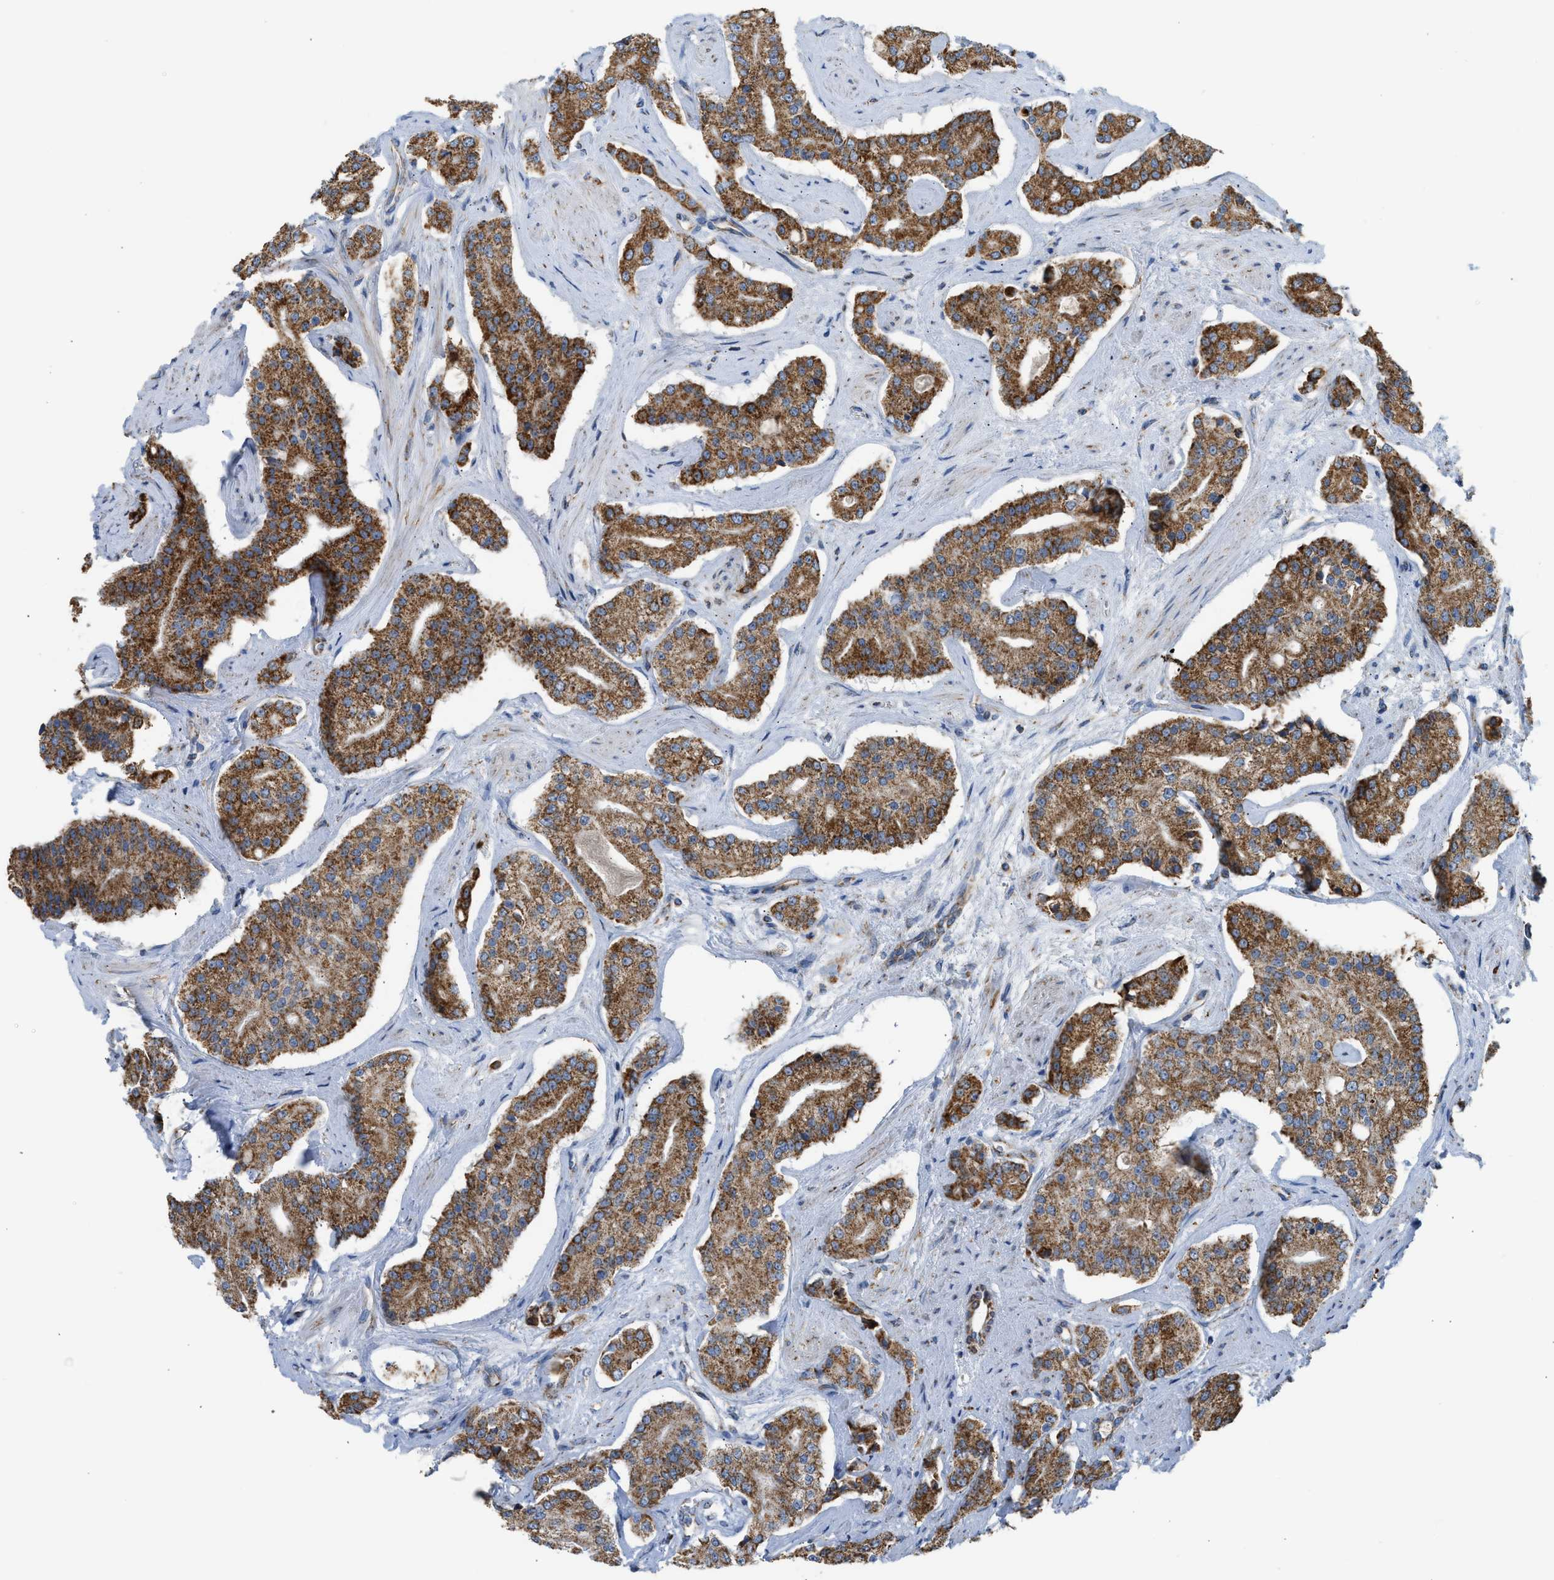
{"staining": {"intensity": "moderate", "quantity": ">75%", "location": "cytoplasmic/membranous"}, "tissue": "prostate cancer", "cell_type": "Tumor cells", "image_type": "cancer", "snomed": [{"axis": "morphology", "description": "Adenocarcinoma, High grade"}, {"axis": "topography", "description": "Prostate"}], "caption": "Moderate cytoplasmic/membranous protein staining is identified in approximately >75% of tumor cells in high-grade adenocarcinoma (prostate).", "gene": "GOT2", "patient": {"sex": "male", "age": 71}}